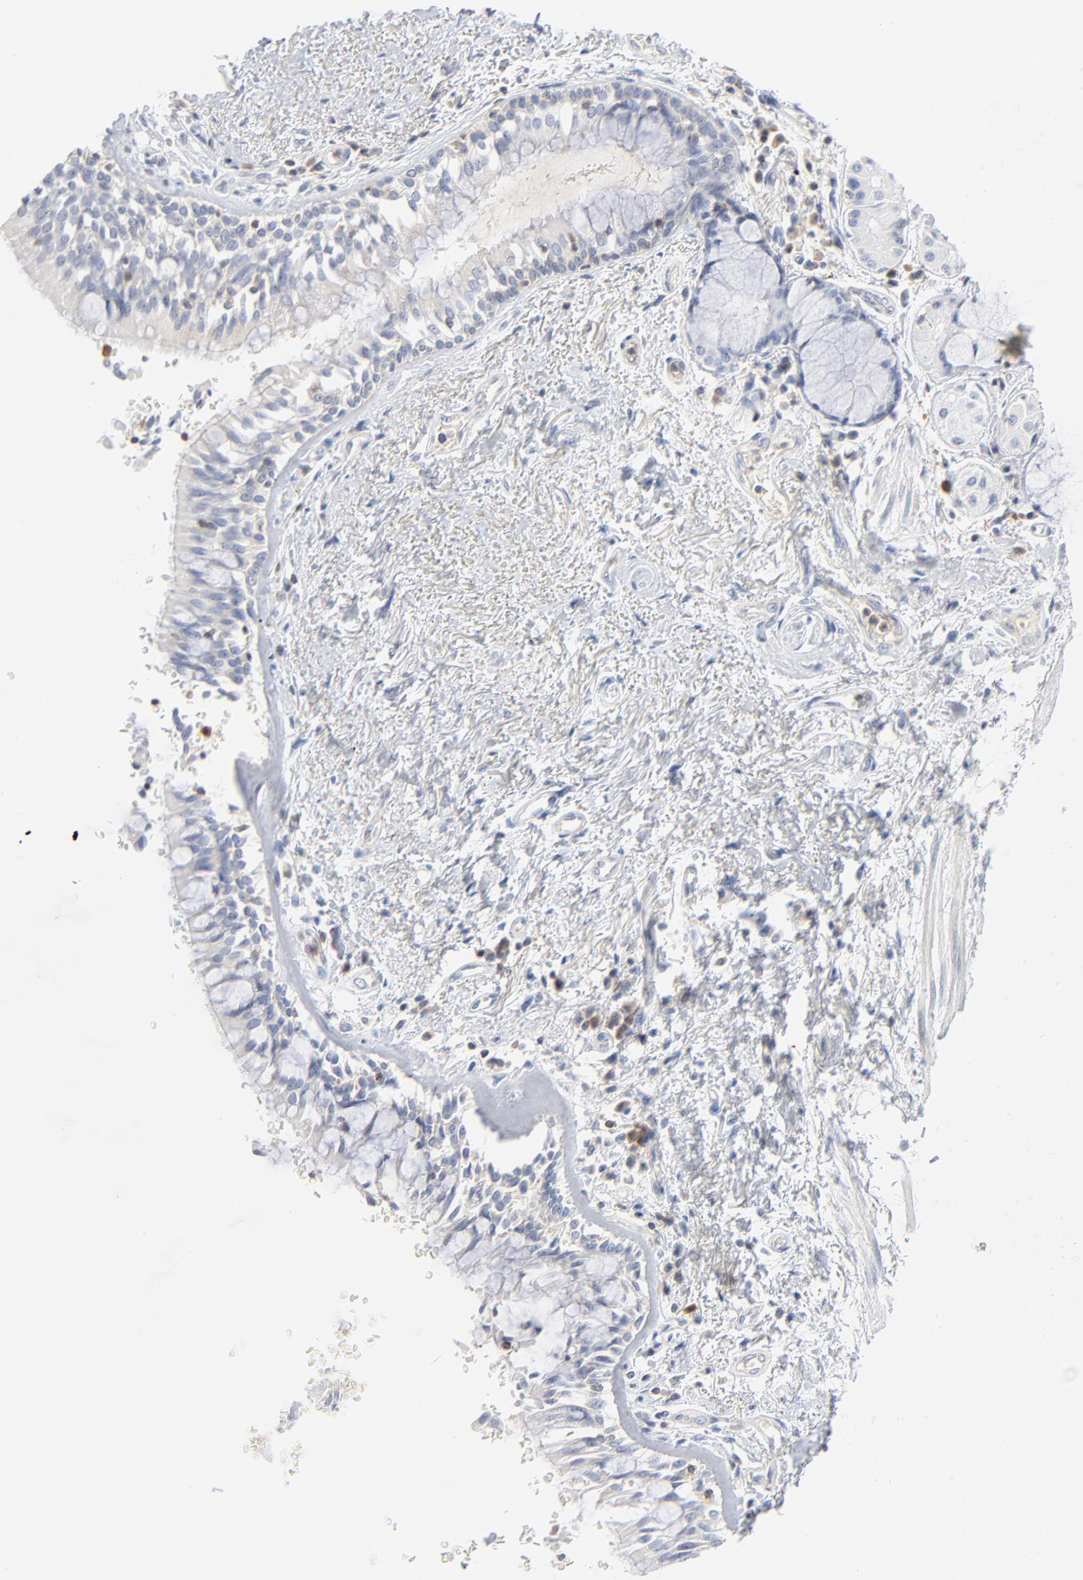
{"staining": {"intensity": "negative", "quantity": "none", "location": "none"}, "tissue": "bronchus", "cell_type": "Respiratory epithelial cells", "image_type": "normal", "snomed": [{"axis": "morphology", "description": "Normal tissue, NOS"}, {"axis": "morphology", "description": "Adenocarcinoma, NOS"}, {"axis": "topography", "description": "Bronchus"}, {"axis": "topography", "description": "Lung"}], "caption": "Protein analysis of normal bronchus shows no significant positivity in respiratory epithelial cells.", "gene": "PTK2B", "patient": {"sex": "male", "age": 71}}